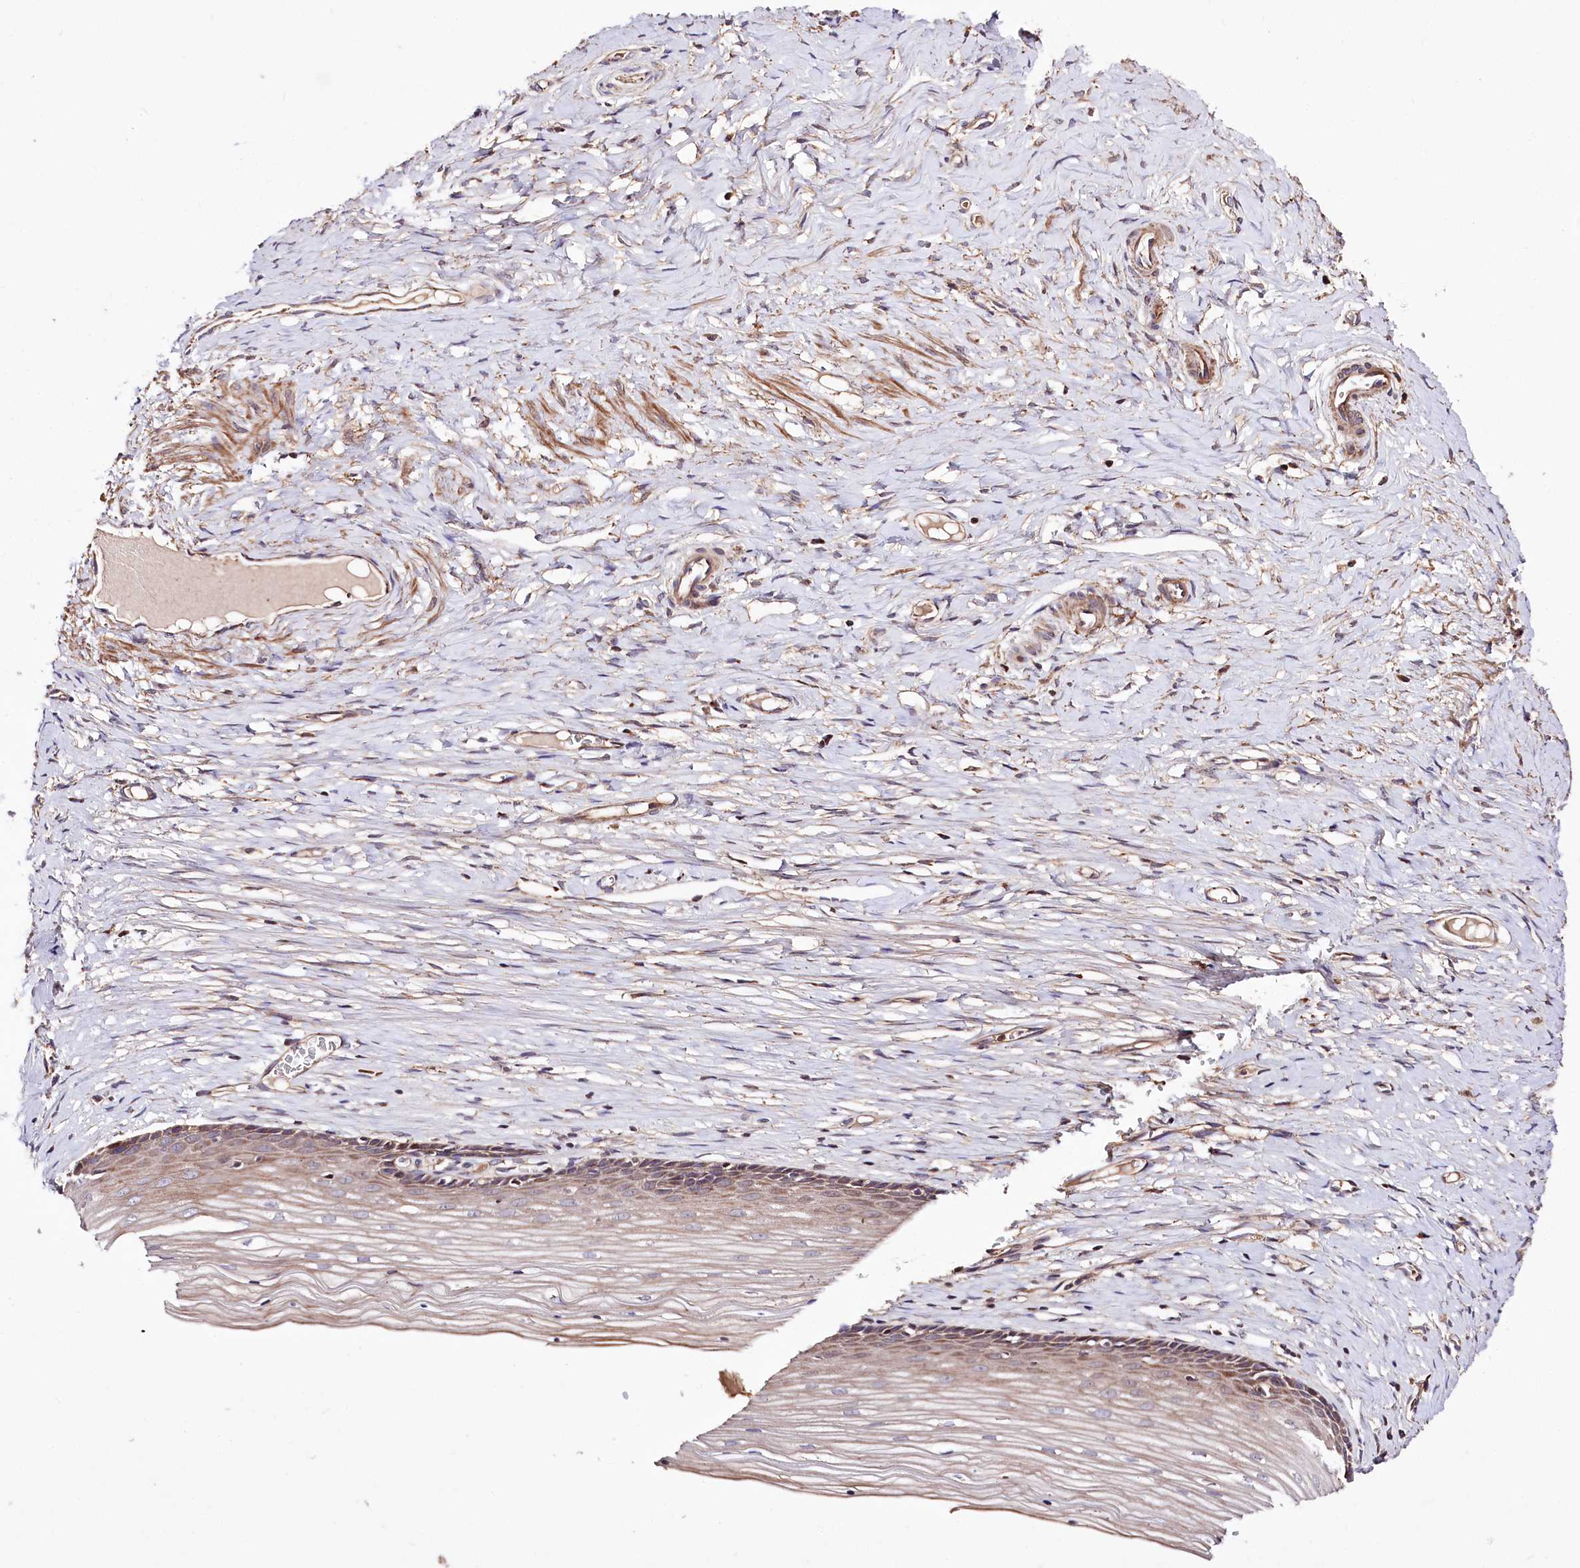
{"staining": {"intensity": "moderate", "quantity": ">75%", "location": "cytoplasmic/membranous"}, "tissue": "cervix", "cell_type": "Glandular cells", "image_type": "normal", "snomed": [{"axis": "morphology", "description": "Normal tissue, NOS"}, {"axis": "topography", "description": "Cervix"}], "caption": "A high-resolution photomicrograph shows IHC staining of benign cervix, which shows moderate cytoplasmic/membranous expression in about >75% of glandular cells.", "gene": "WWC1", "patient": {"sex": "female", "age": 42}}